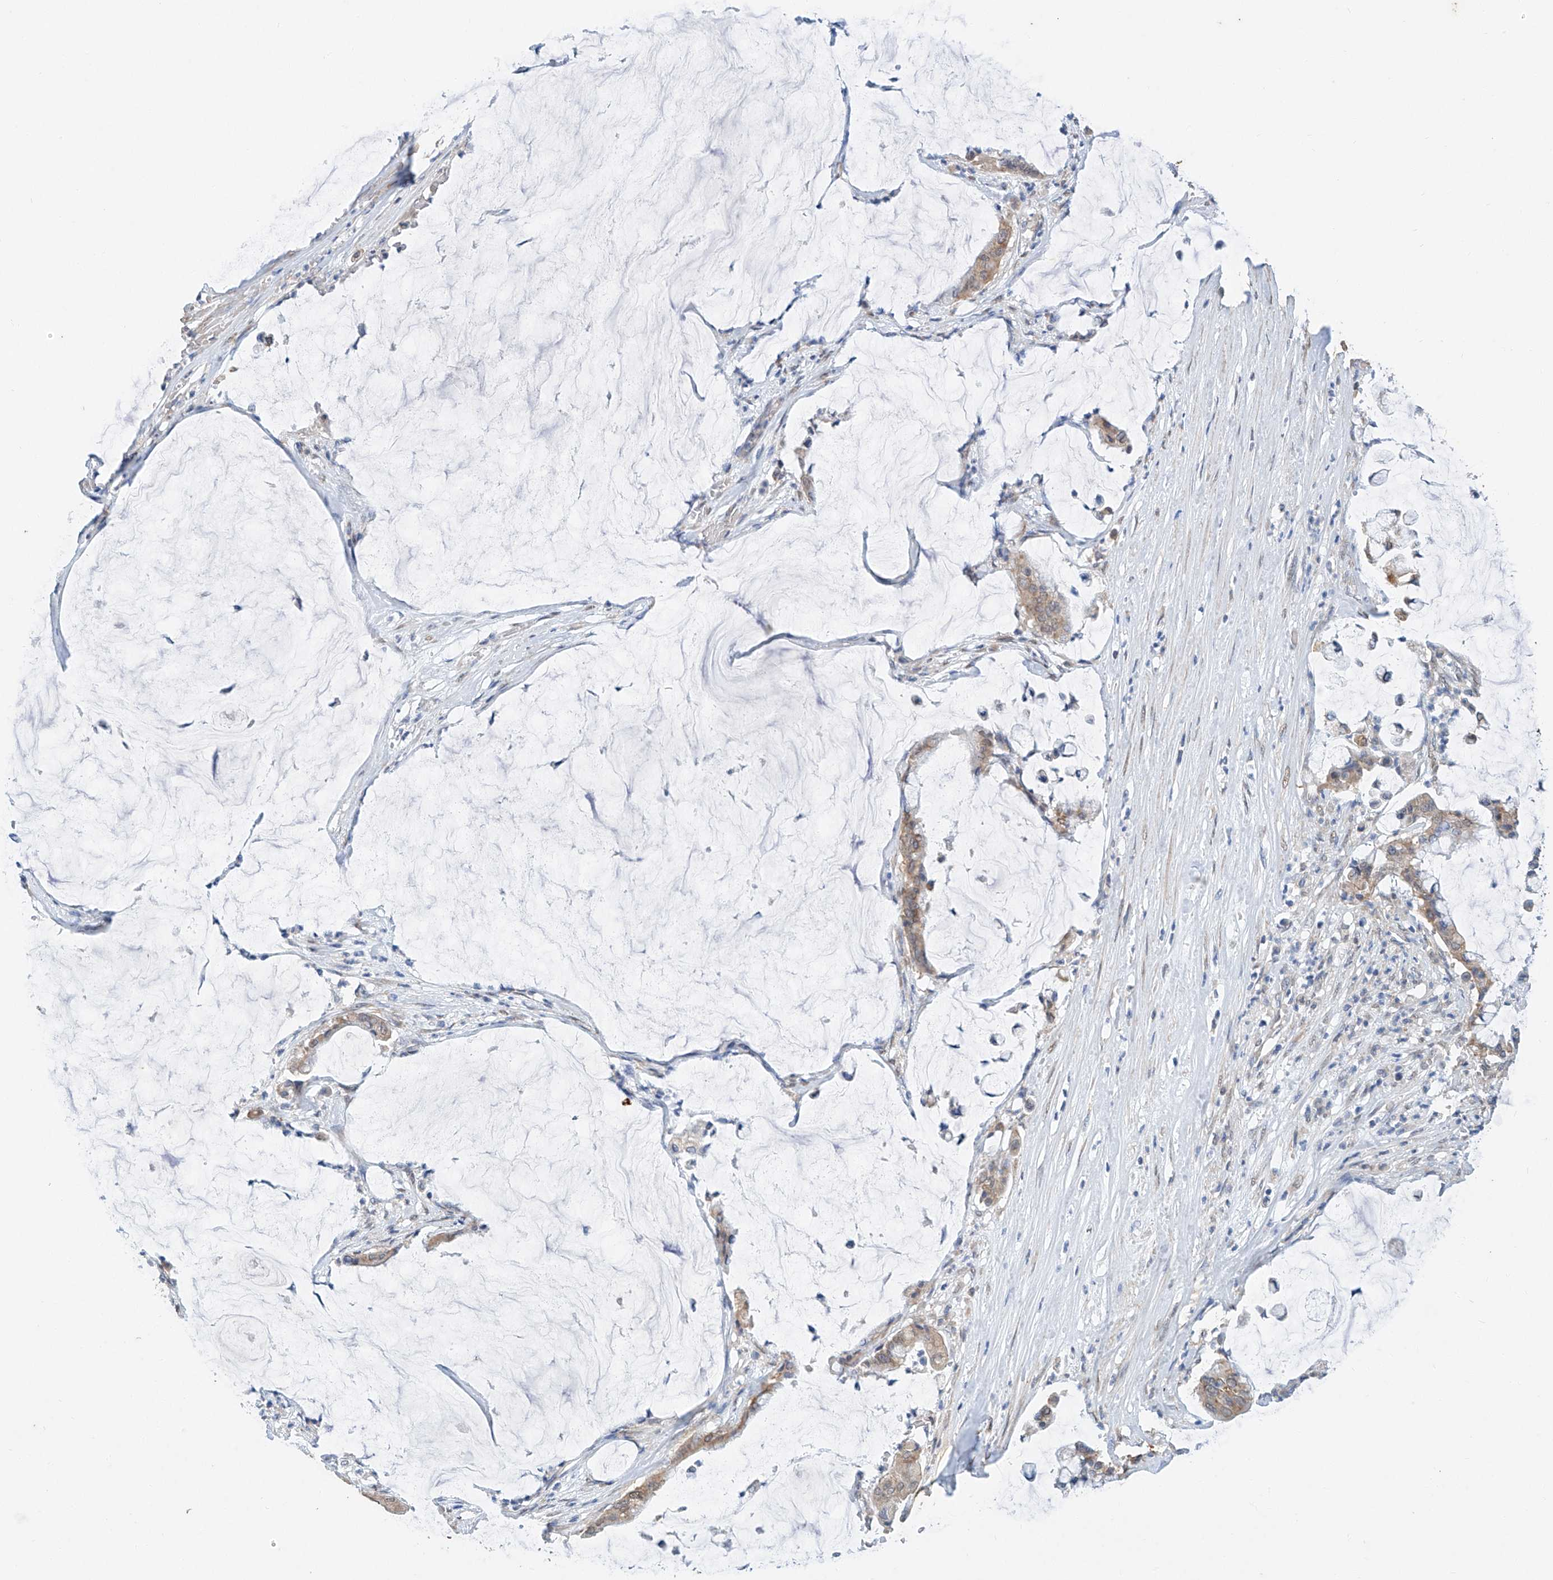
{"staining": {"intensity": "weak", "quantity": ">75%", "location": "cytoplasmic/membranous"}, "tissue": "pancreatic cancer", "cell_type": "Tumor cells", "image_type": "cancer", "snomed": [{"axis": "morphology", "description": "Adenocarcinoma, NOS"}, {"axis": "topography", "description": "Pancreas"}], "caption": "Immunohistochemical staining of pancreatic cancer (adenocarcinoma) displays low levels of weak cytoplasmic/membranous protein positivity in approximately >75% of tumor cells.", "gene": "CERS4", "patient": {"sex": "male", "age": 41}}